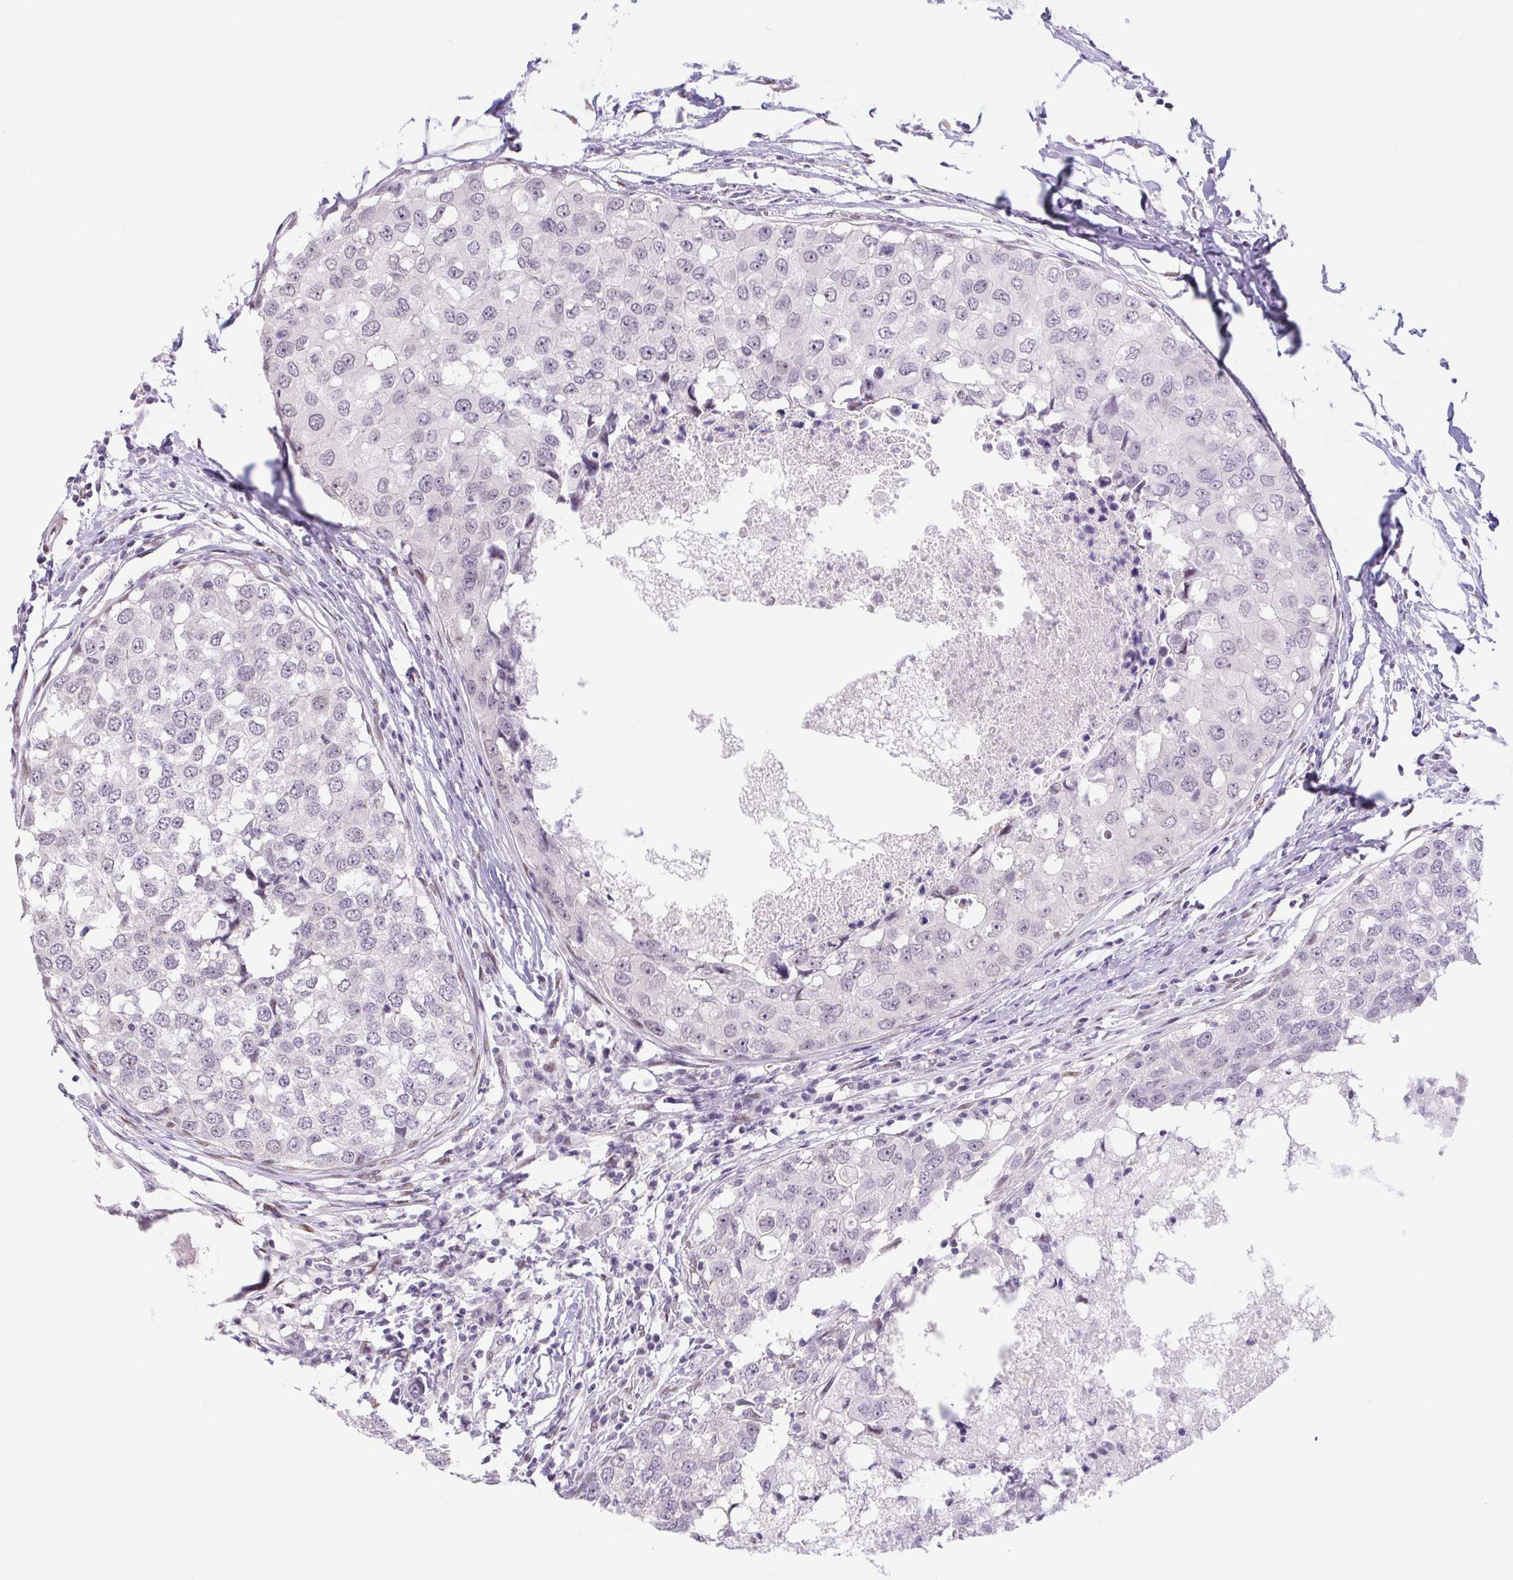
{"staining": {"intensity": "negative", "quantity": "none", "location": "none"}, "tissue": "breast cancer", "cell_type": "Tumor cells", "image_type": "cancer", "snomed": [{"axis": "morphology", "description": "Duct carcinoma"}, {"axis": "topography", "description": "Breast"}], "caption": "This is an IHC histopathology image of breast cancer. There is no staining in tumor cells.", "gene": "CAND1", "patient": {"sex": "female", "age": 27}}